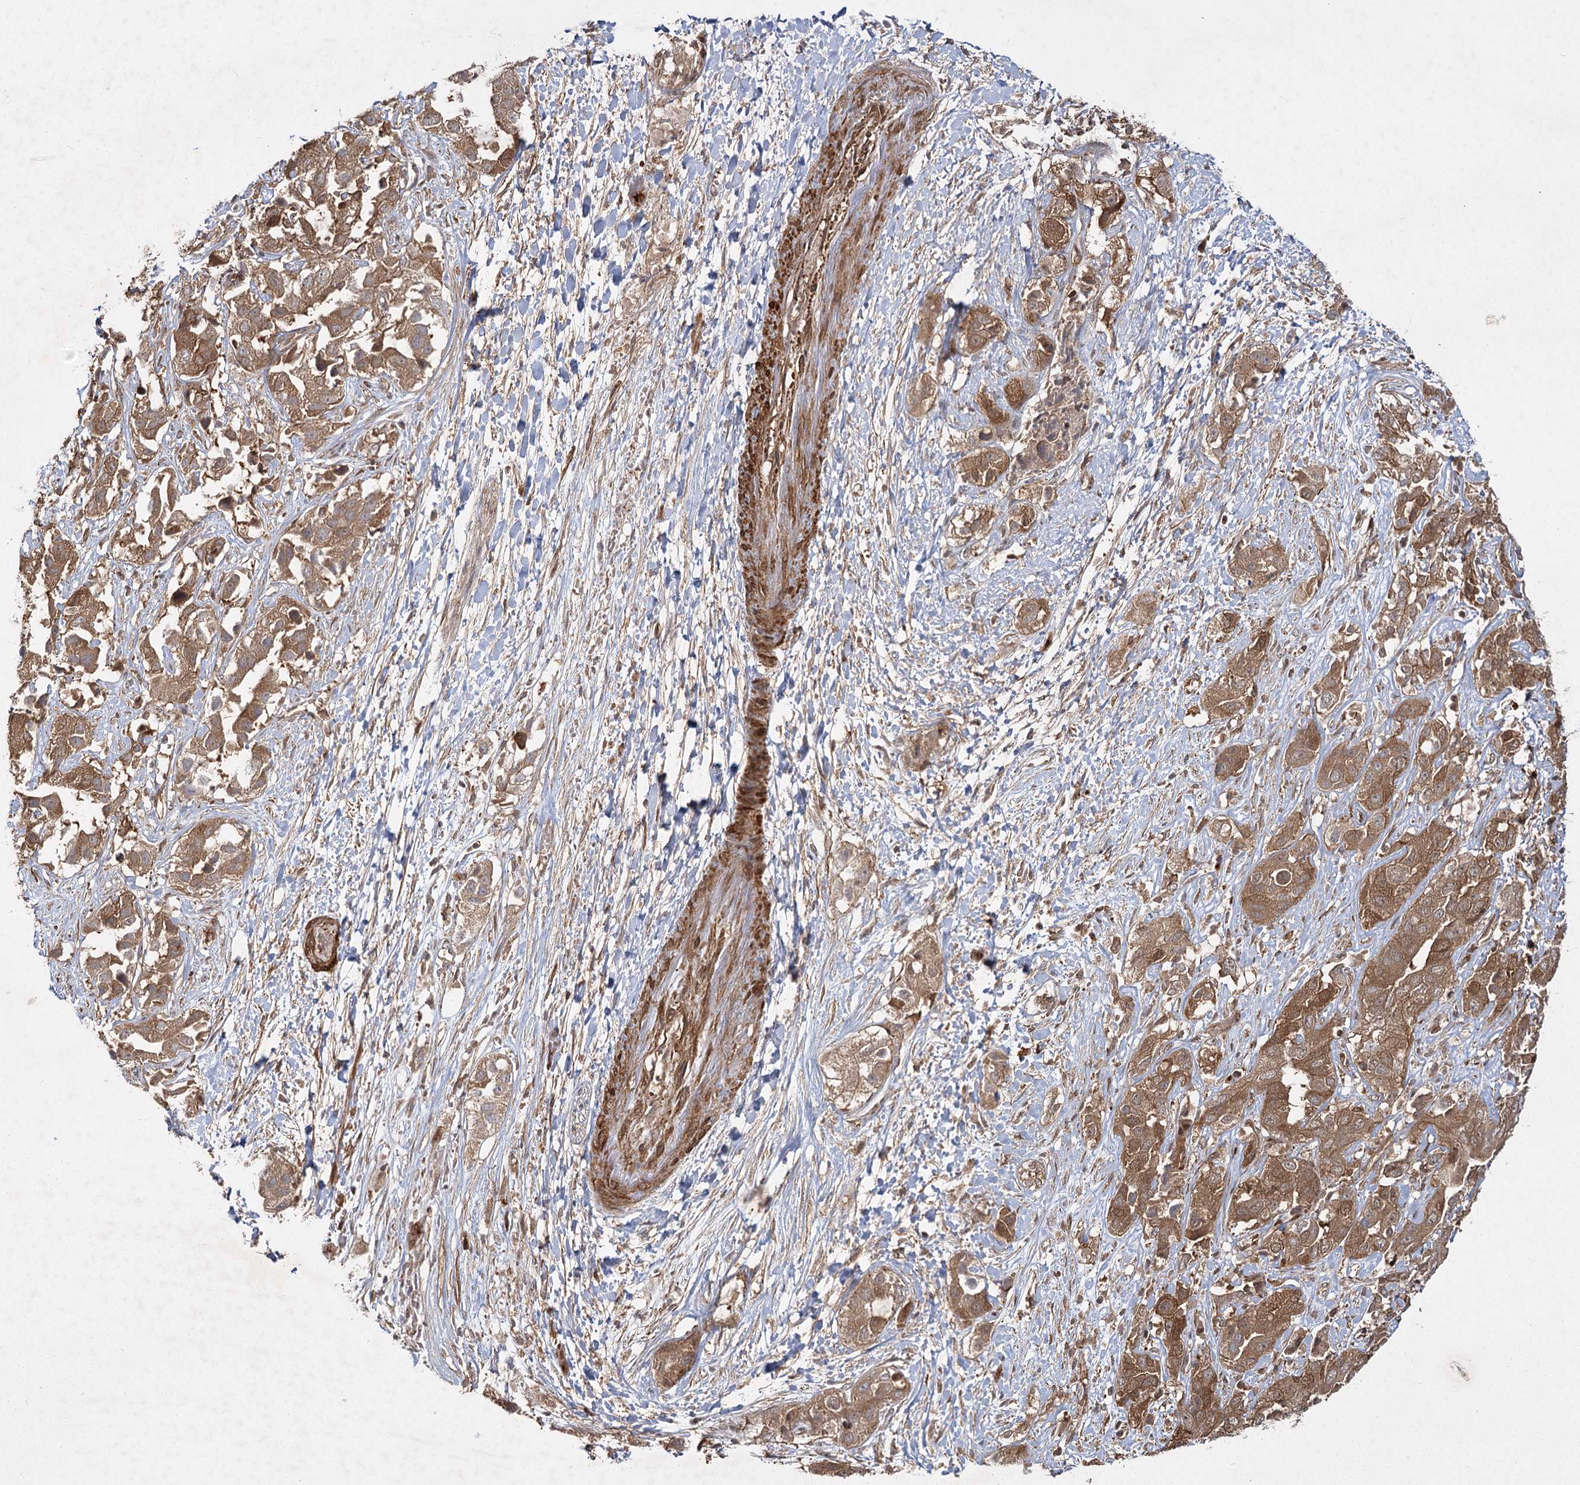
{"staining": {"intensity": "moderate", "quantity": ">75%", "location": "cytoplasmic/membranous"}, "tissue": "liver cancer", "cell_type": "Tumor cells", "image_type": "cancer", "snomed": [{"axis": "morphology", "description": "Cholangiocarcinoma"}, {"axis": "topography", "description": "Liver"}], "caption": "Liver cancer stained with a protein marker displays moderate staining in tumor cells.", "gene": "MDFIC", "patient": {"sex": "female", "age": 52}}